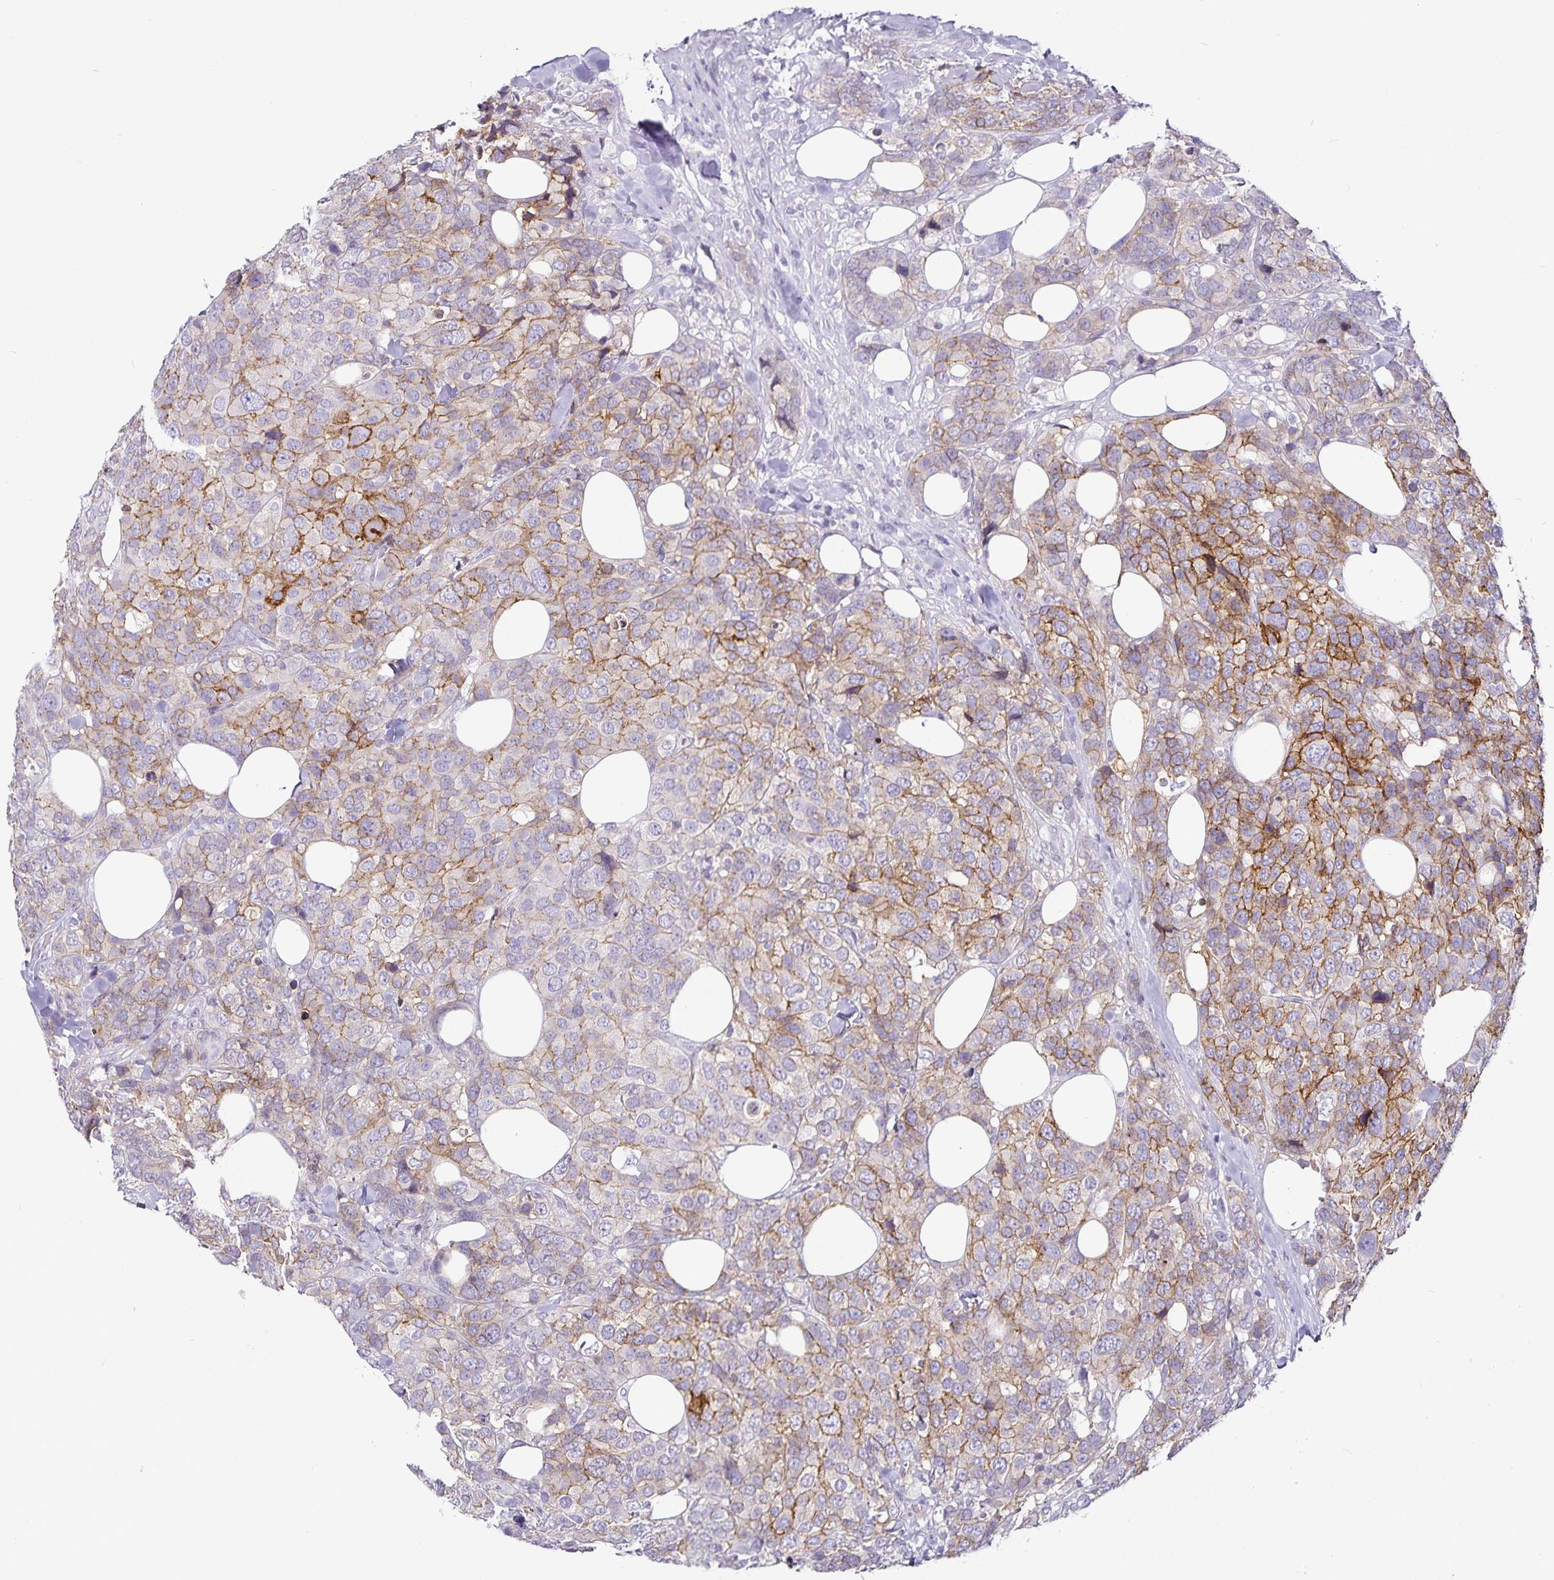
{"staining": {"intensity": "moderate", "quantity": "25%-75%", "location": "cytoplasmic/membranous"}, "tissue": "breast cancer", "cell_type": "Tumor cells", "image_type": "cancer", "snomed": [{"axis": "morphology", "description": "Lobular carcinoma"}, {"axis": "topography", "description": "Breast"}], "caption": "Immunohistochemical staining of human breast cancer shows medium levels of moderate cytoplasmic/membranous expression in approximately 25%-75% of tumor cells.", "gene": "CA12", "patient": {"sex": "female", "age": 59}}